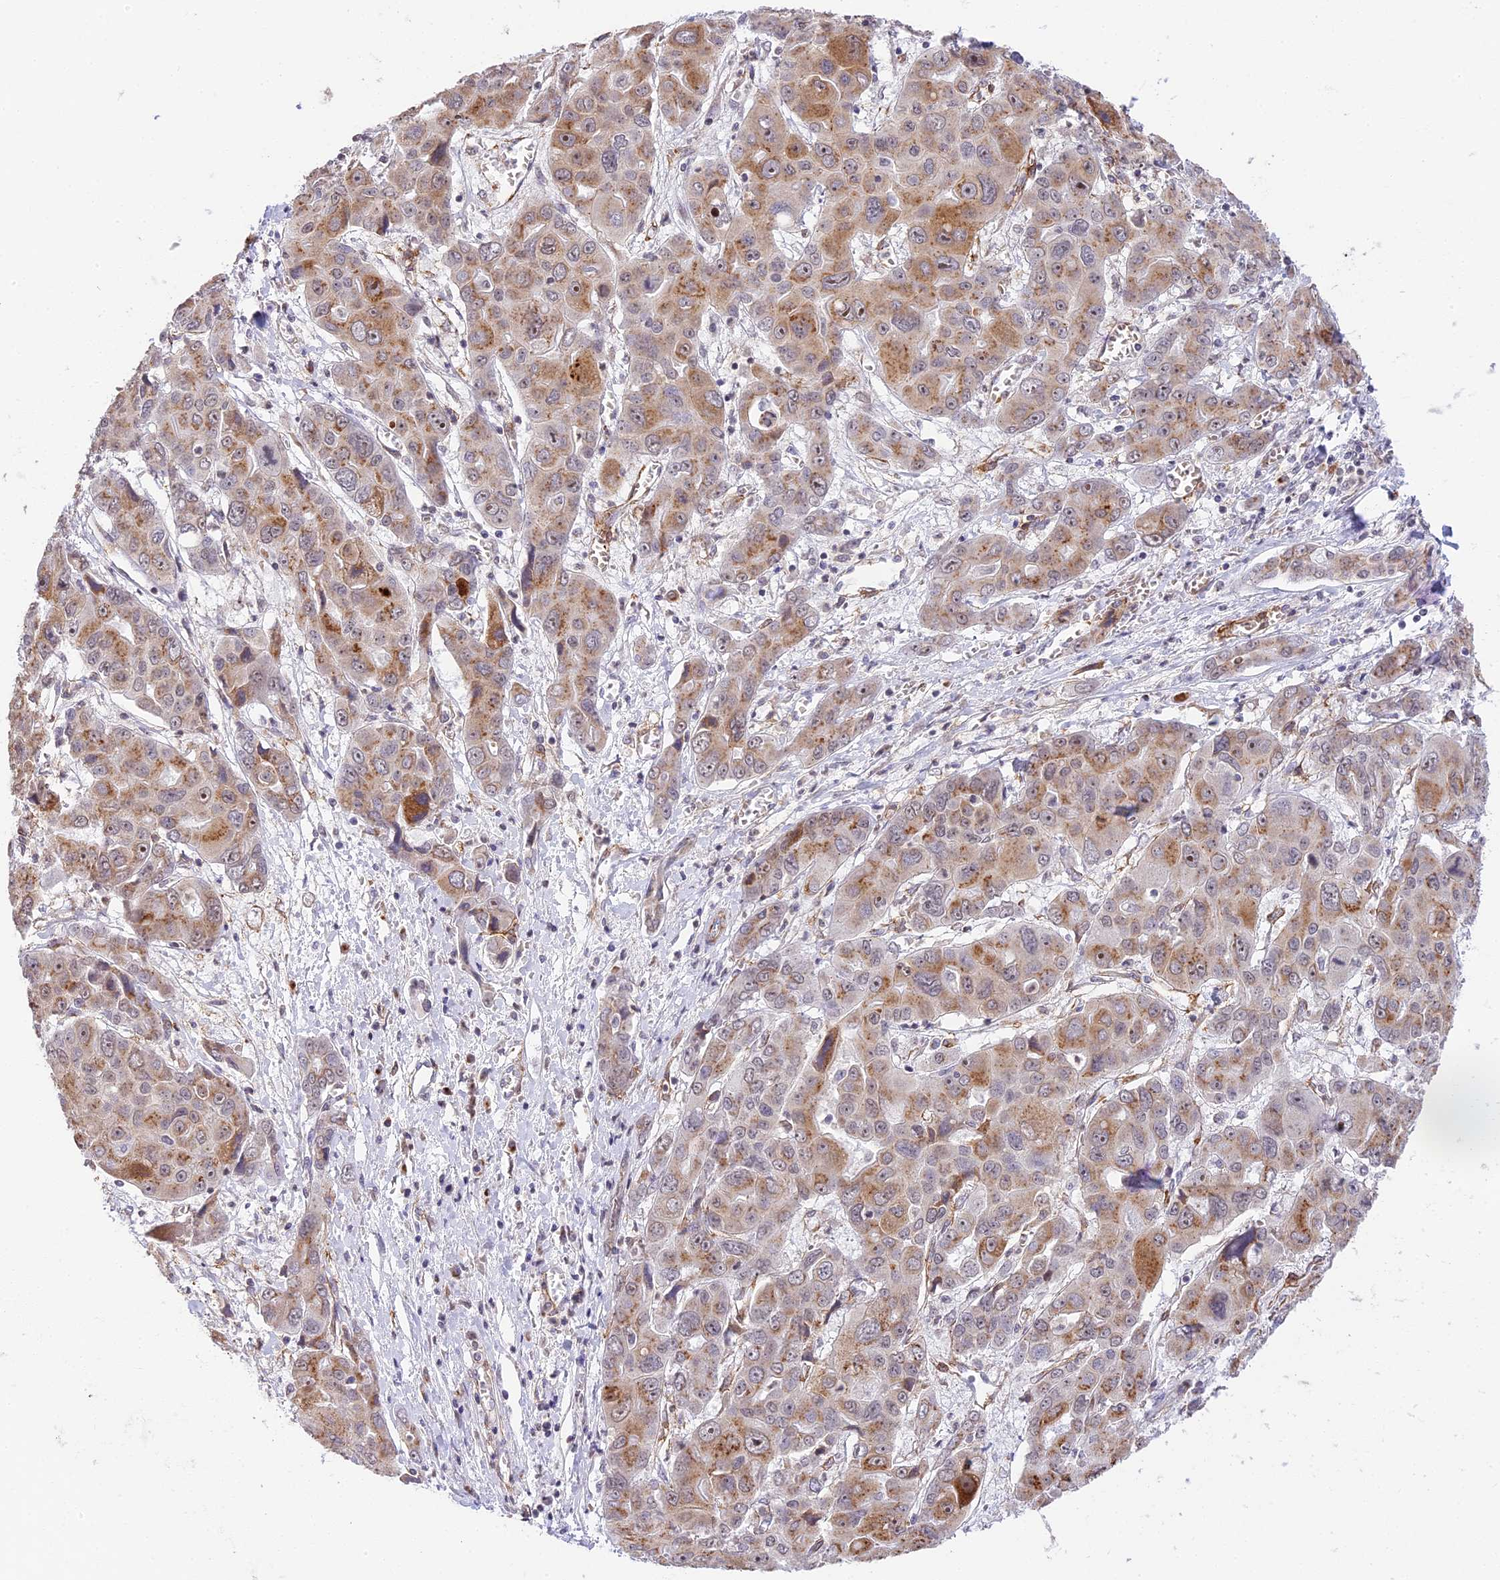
{"staining": {"intensity": "moderate", "quantity": "25%-75%", "location": "cytoplasmic/membranous"}, "tissue": "liver cancer", "cell_type": "Tumor cells", "image_type": "cancer", "snomed": [{"axis": "morphology", "description": "Cholangiocarcinoma"}, {"axis": "topography", "description": "Liver"}], "caption": "Approximately 25%-75% of tumor cells in human liver cholangiocarcinoma demonstrate moderate cytoplasmic/membranous protein expression as visualized by brown immunohistochemical staining.", "gene": "HEATR5B", "patient": {"sex": "male", "age": 67}}